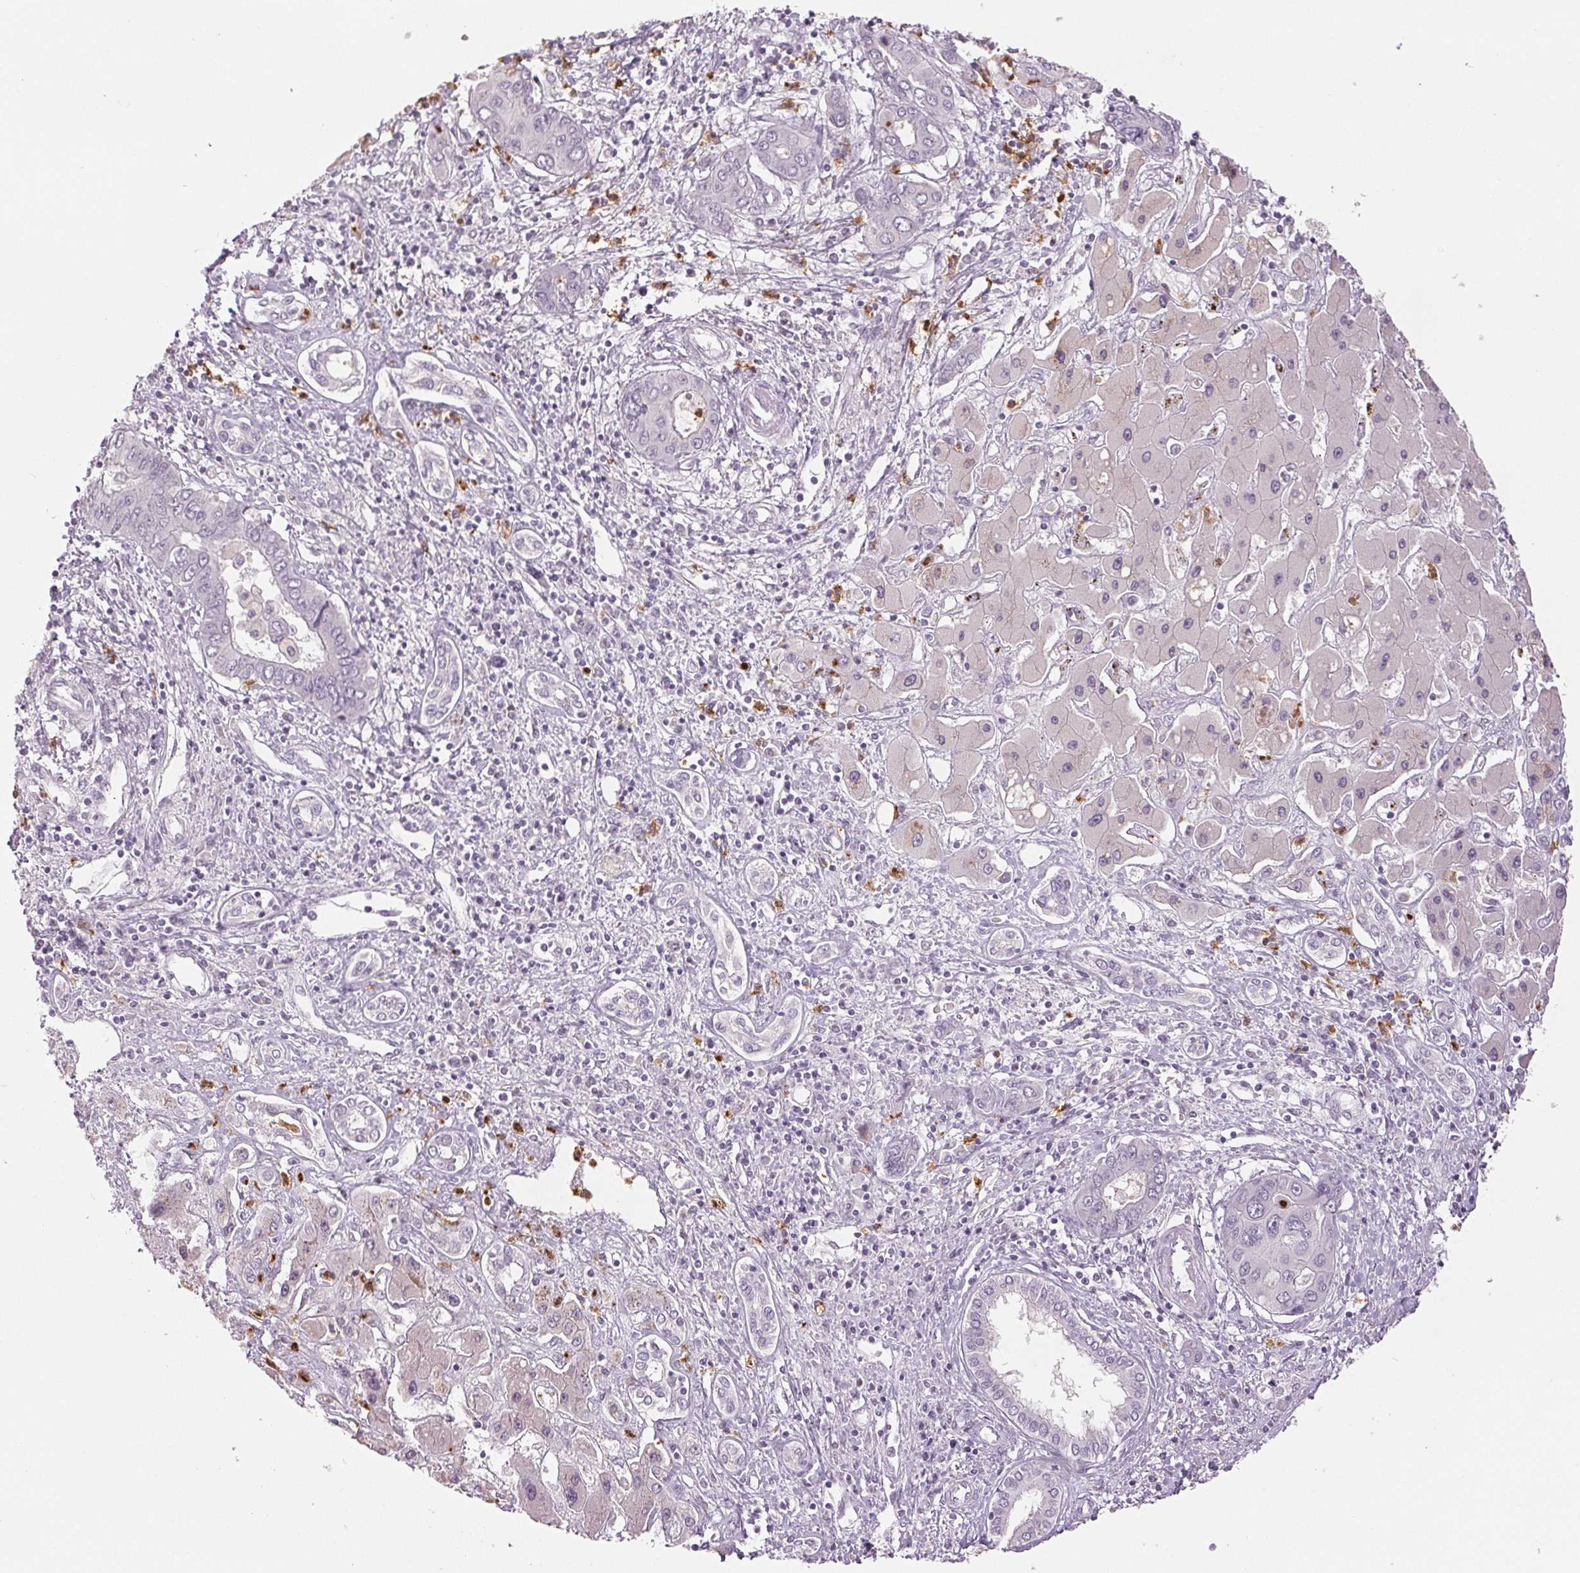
{"staining": {"intensity": "negative", "quantity": "none", "location": "none"}, "tissue": "liver cancer", "cell_type": "Tumor cells", "image_type": "cancer", "snomed": [{"axis": "morphology", "description": "Cholangiocarcinoma"}, {"axis": "topography", "description": "Liver"}], "caption": "Liver cholangiocarcinoma stained for a protein using immunohistochemistry (IHC) demonstrates no expression tumor cells.", "gene": "LTF", "patient": {"sex": "male", "age": 67}}